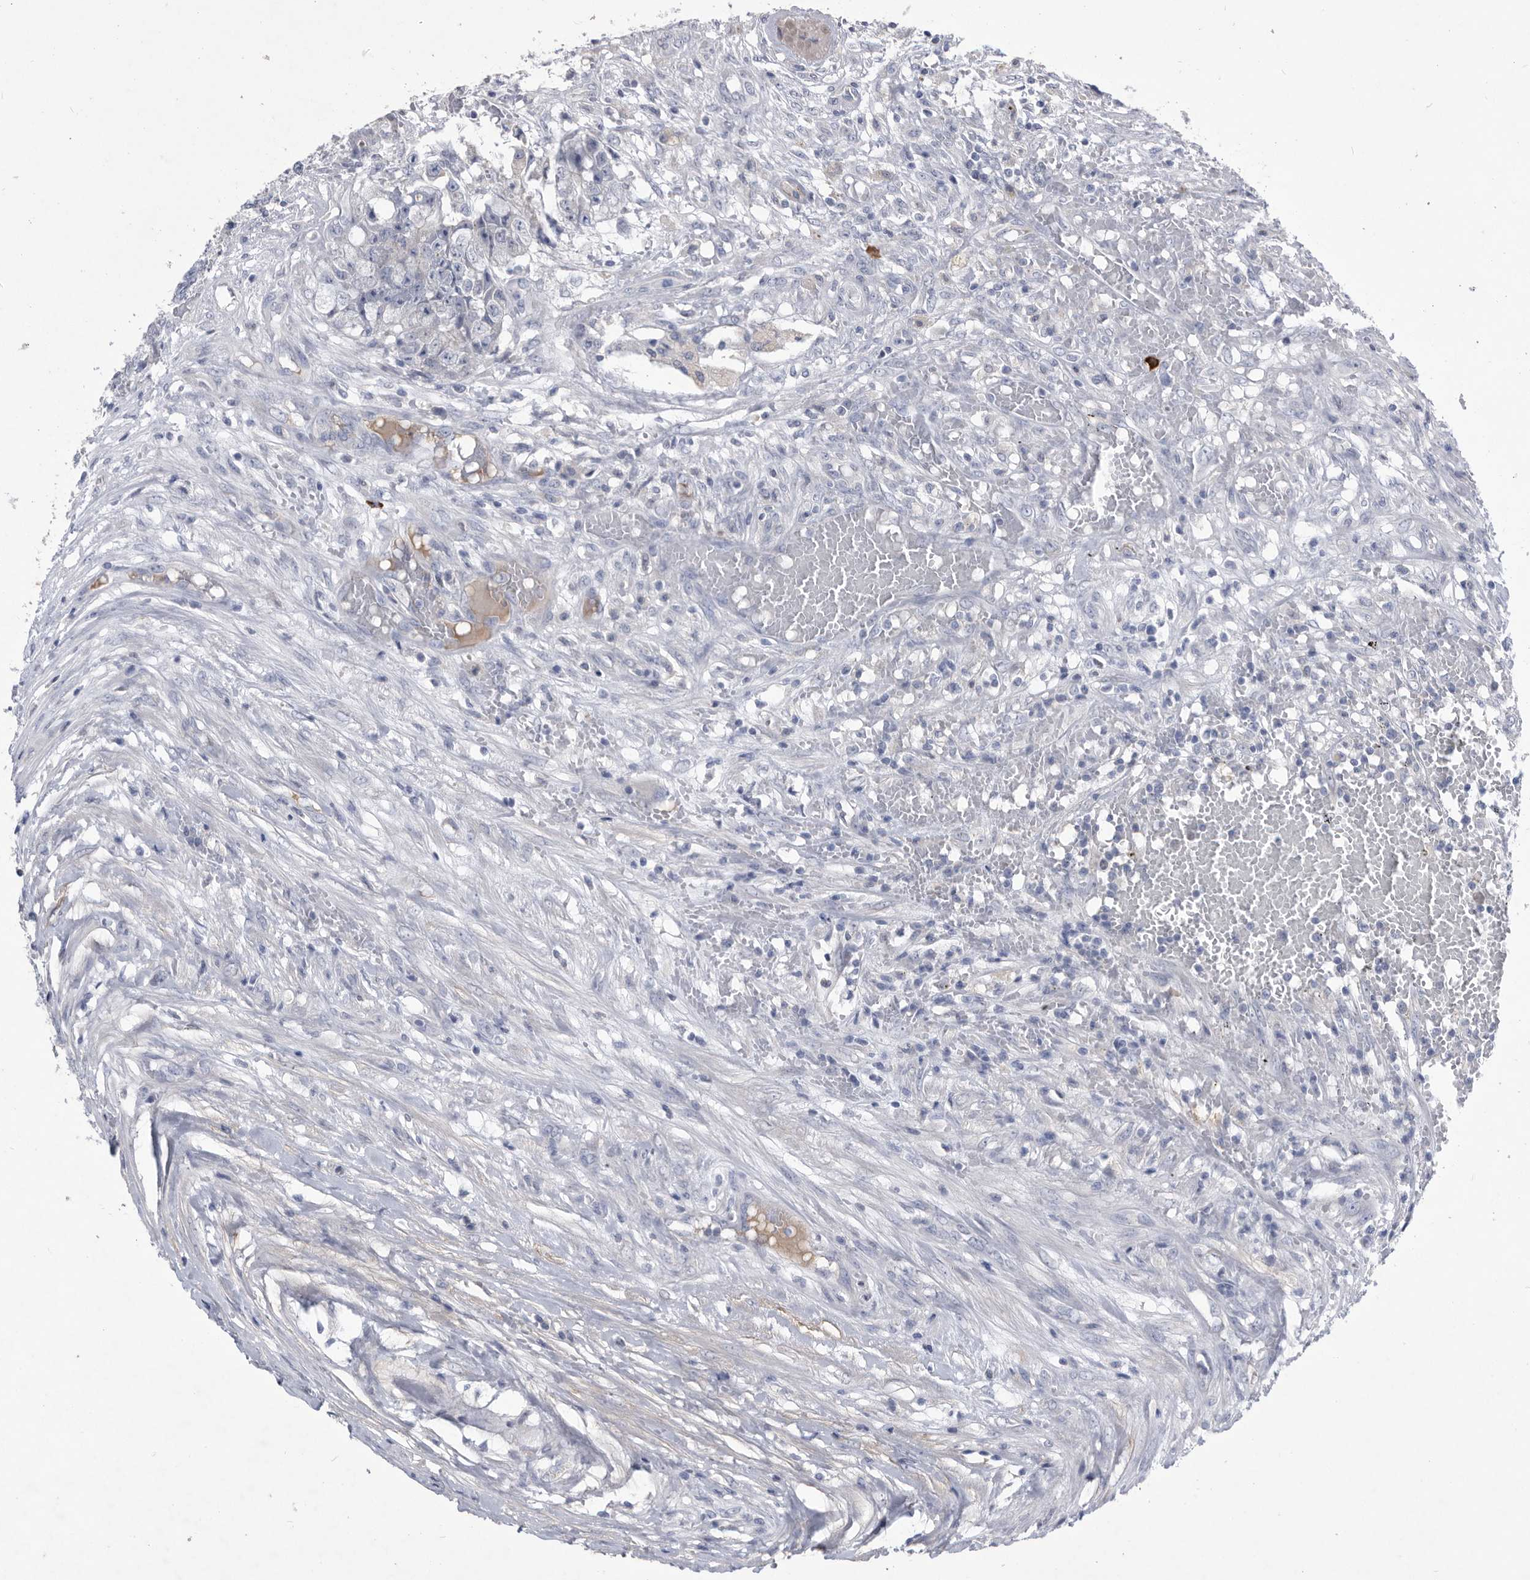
{"staining": {"intensity": "negative", "quantity": "none", "location": "none"}, "tissue": "testis cancer", "cell_type": "Tumor cells", "image_type": "cancer", "snomed": [{"axis": "morphology", "description": "Carcinoma, Embryonal, NOS"}, {"axis": "topography", "description": "Testis"}], "caption": "A photomicrograph of human testis embryonal carcinoma is negative for staining in tumor cells.", "gene": "BTBD6", "patient": {"sex": "male", "age": 25}}